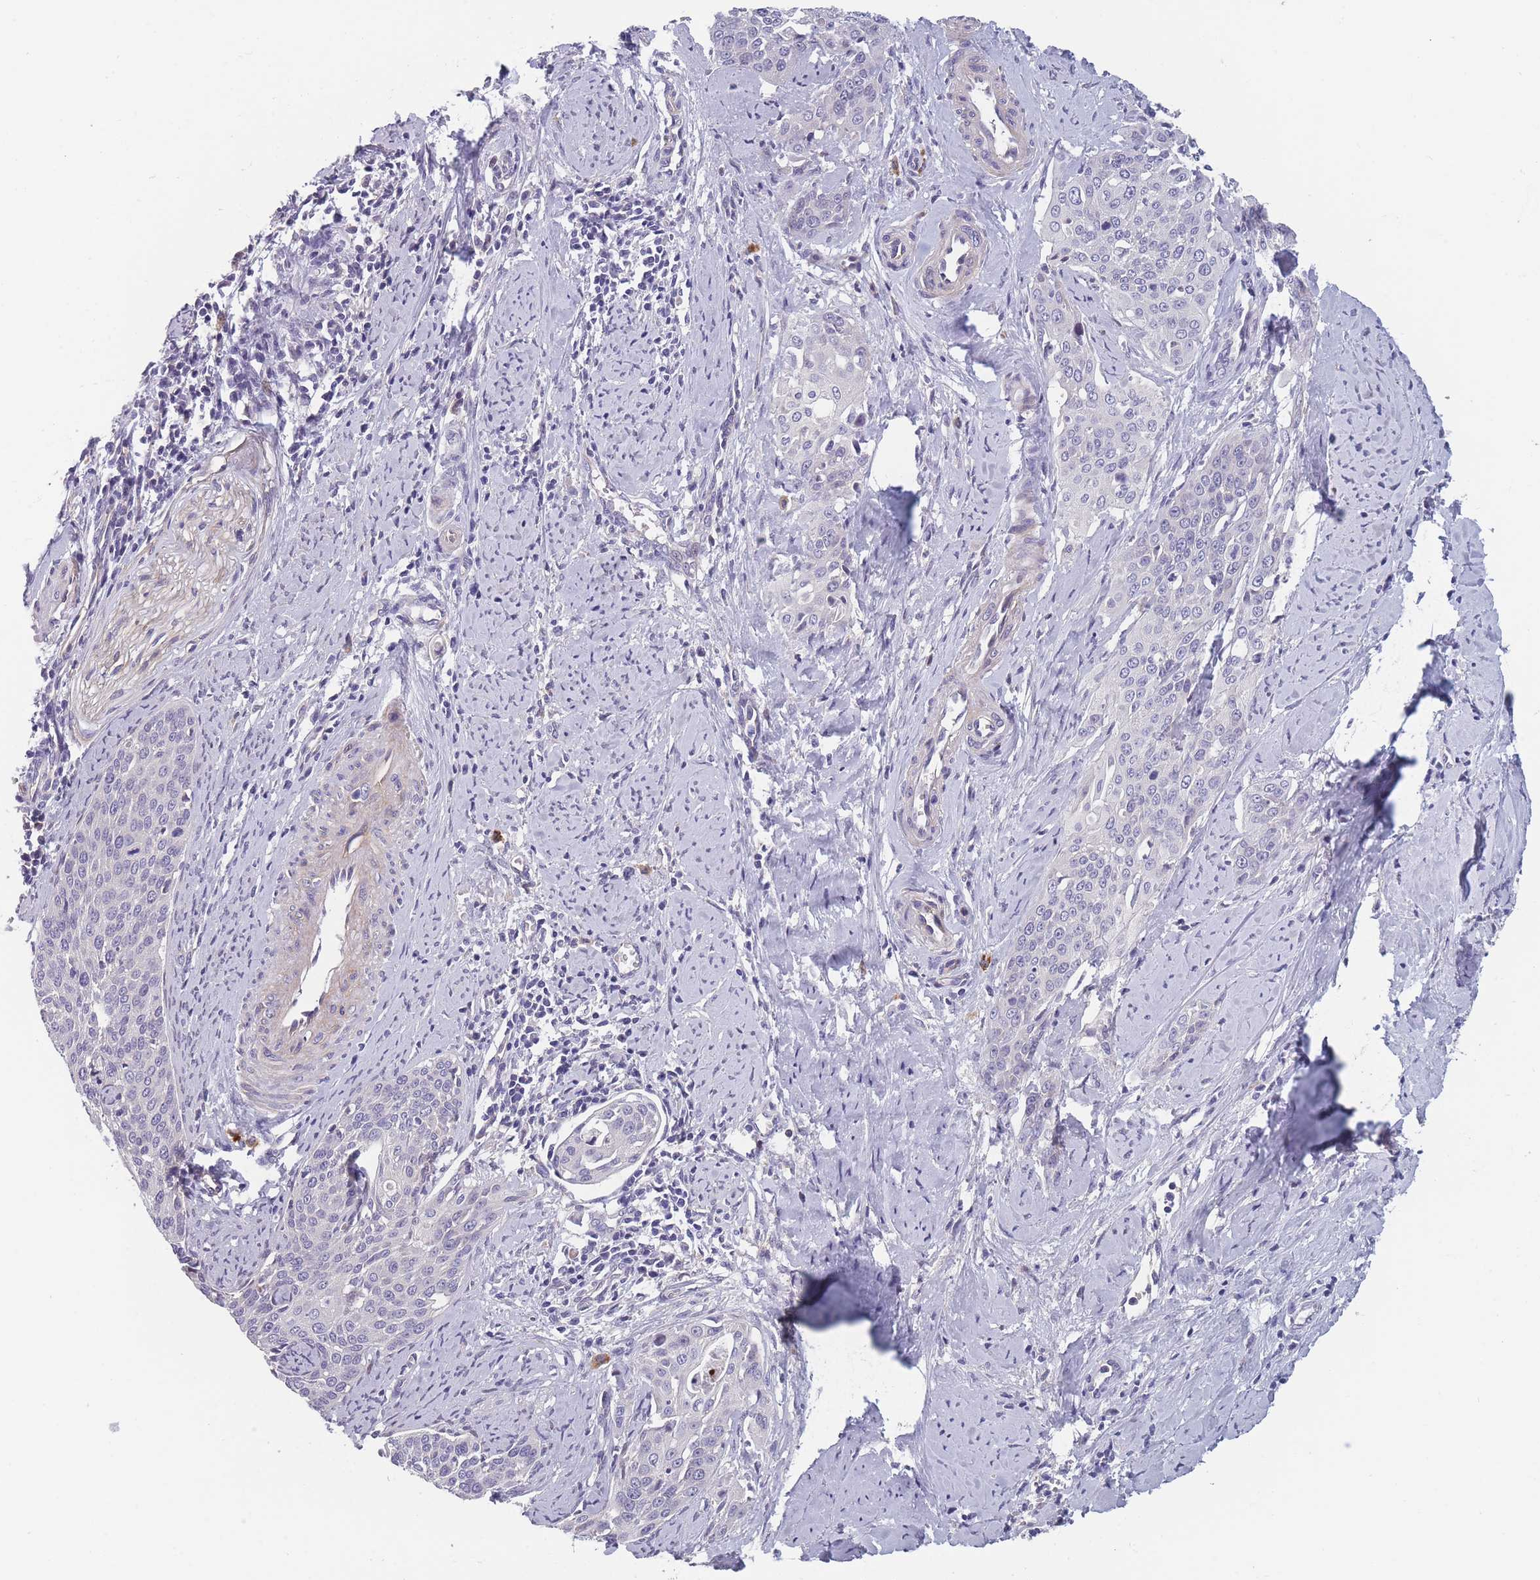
{"staining": {"intensity": "negative", "quantity": "none", "location": "none"}, "tissue": "cervical cancer", "cell_type": "Tumor cells", "image_type": "cancer", "snomed": [{"axis": "morphology", "description": "Squamous cell carcinoma, NOS"}, {"axis": "topography", "description": "Cervix"}], "caption": "Cervical cancer was stained to show a protein in brown. There is no significant staining in tumor cells.", "gene": "FAM83F", "patient": {"sex": "female", "age": 44}}